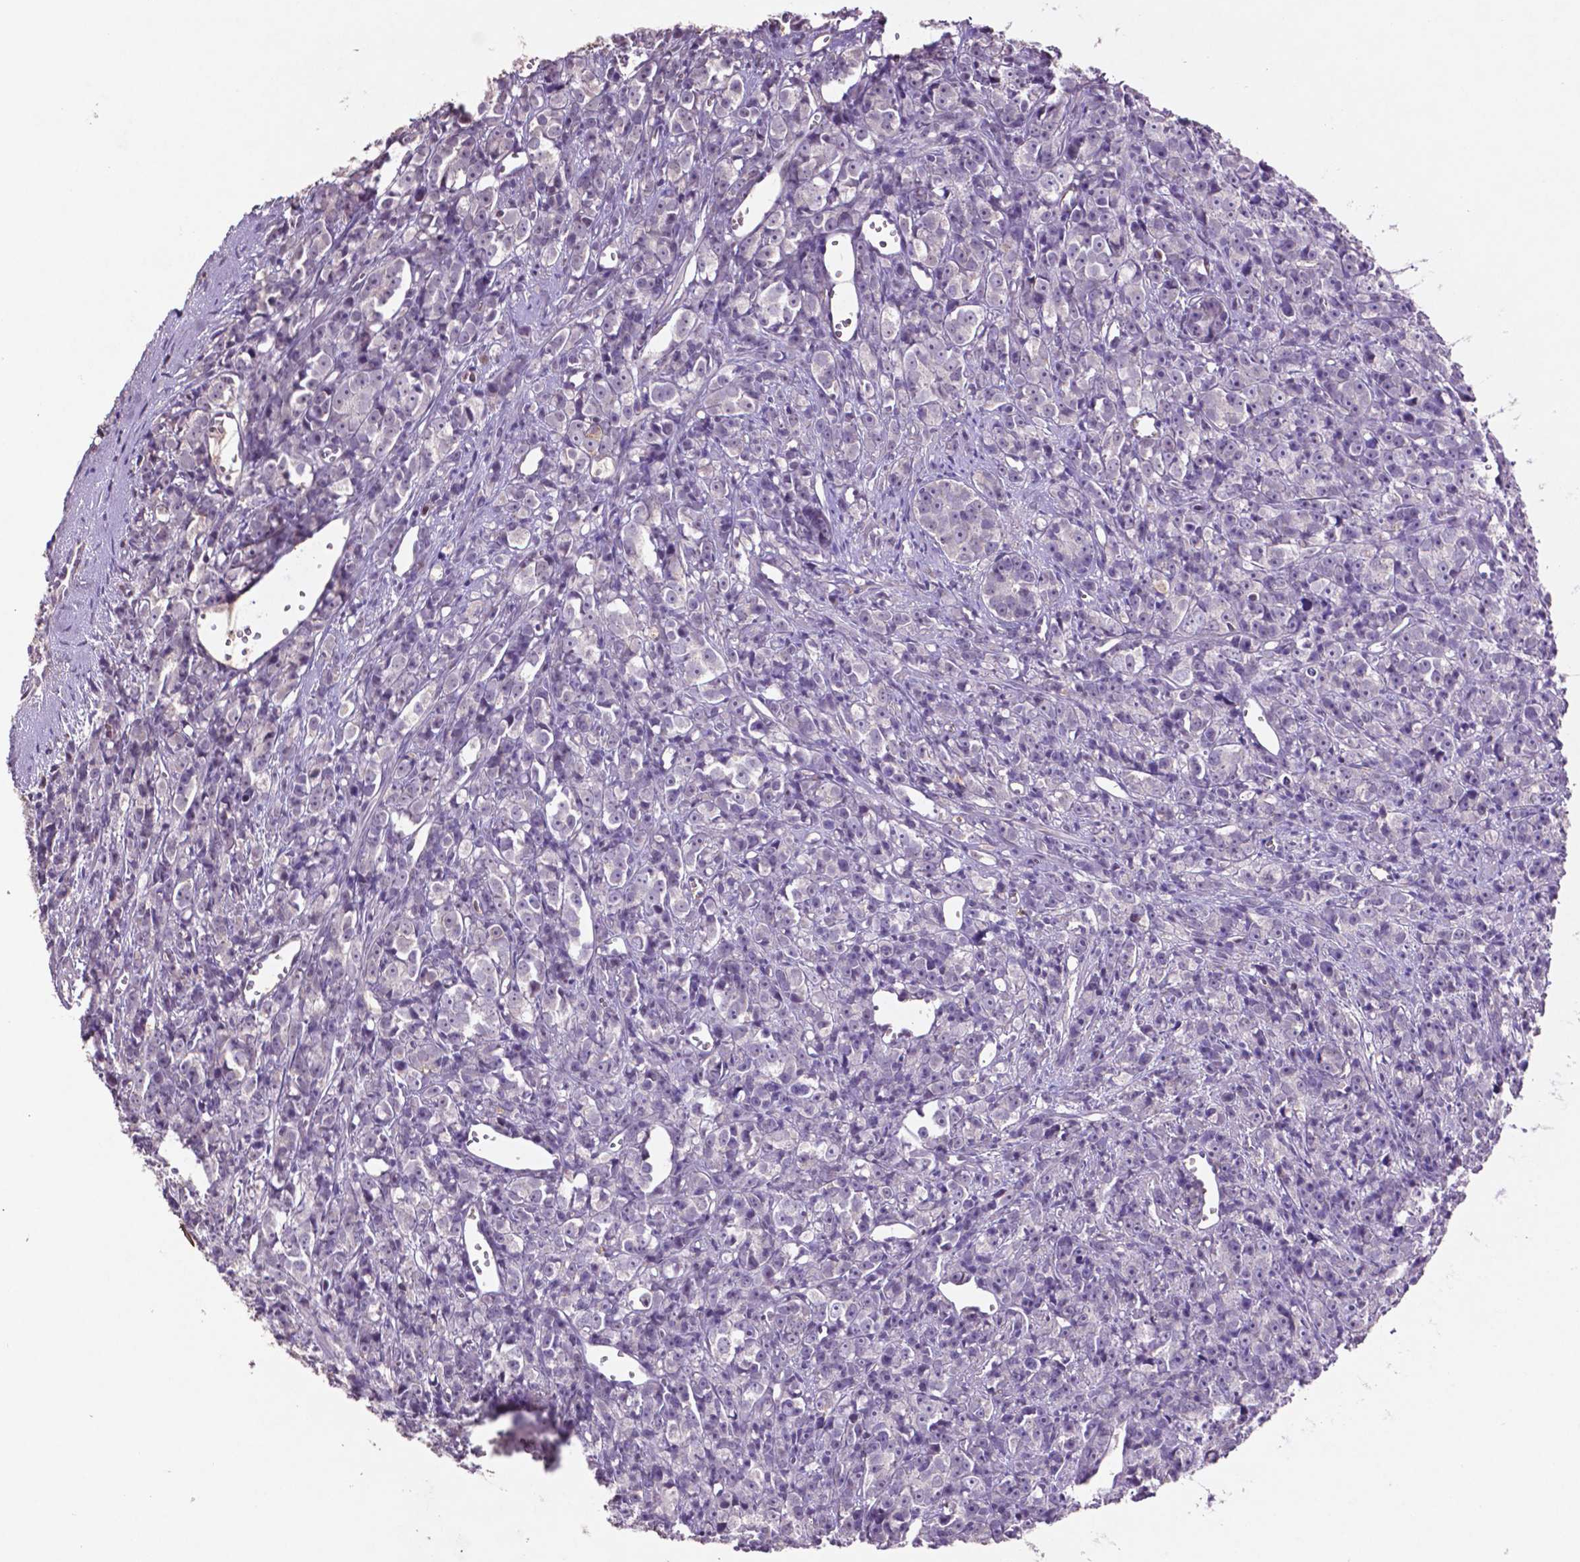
{"staining": {"intensity": "negative", "quantity": "none", "location": "none"}, "tissue": "prostate cancer", "cell_type": "Tumor cells", "image_type": "cancer", "snomed": [{"axis": "morphology", "description": "Adenocarcinoma, High grade"}, {"axis": "topography", "description": "Prostate"}], "caption": "A micrograph of human adenocarcinoma (high-grade) (prostate) is negative for staining in tumor cells.", "gene": "GLRX", "patient": {"sex": "male", "age": 77}}